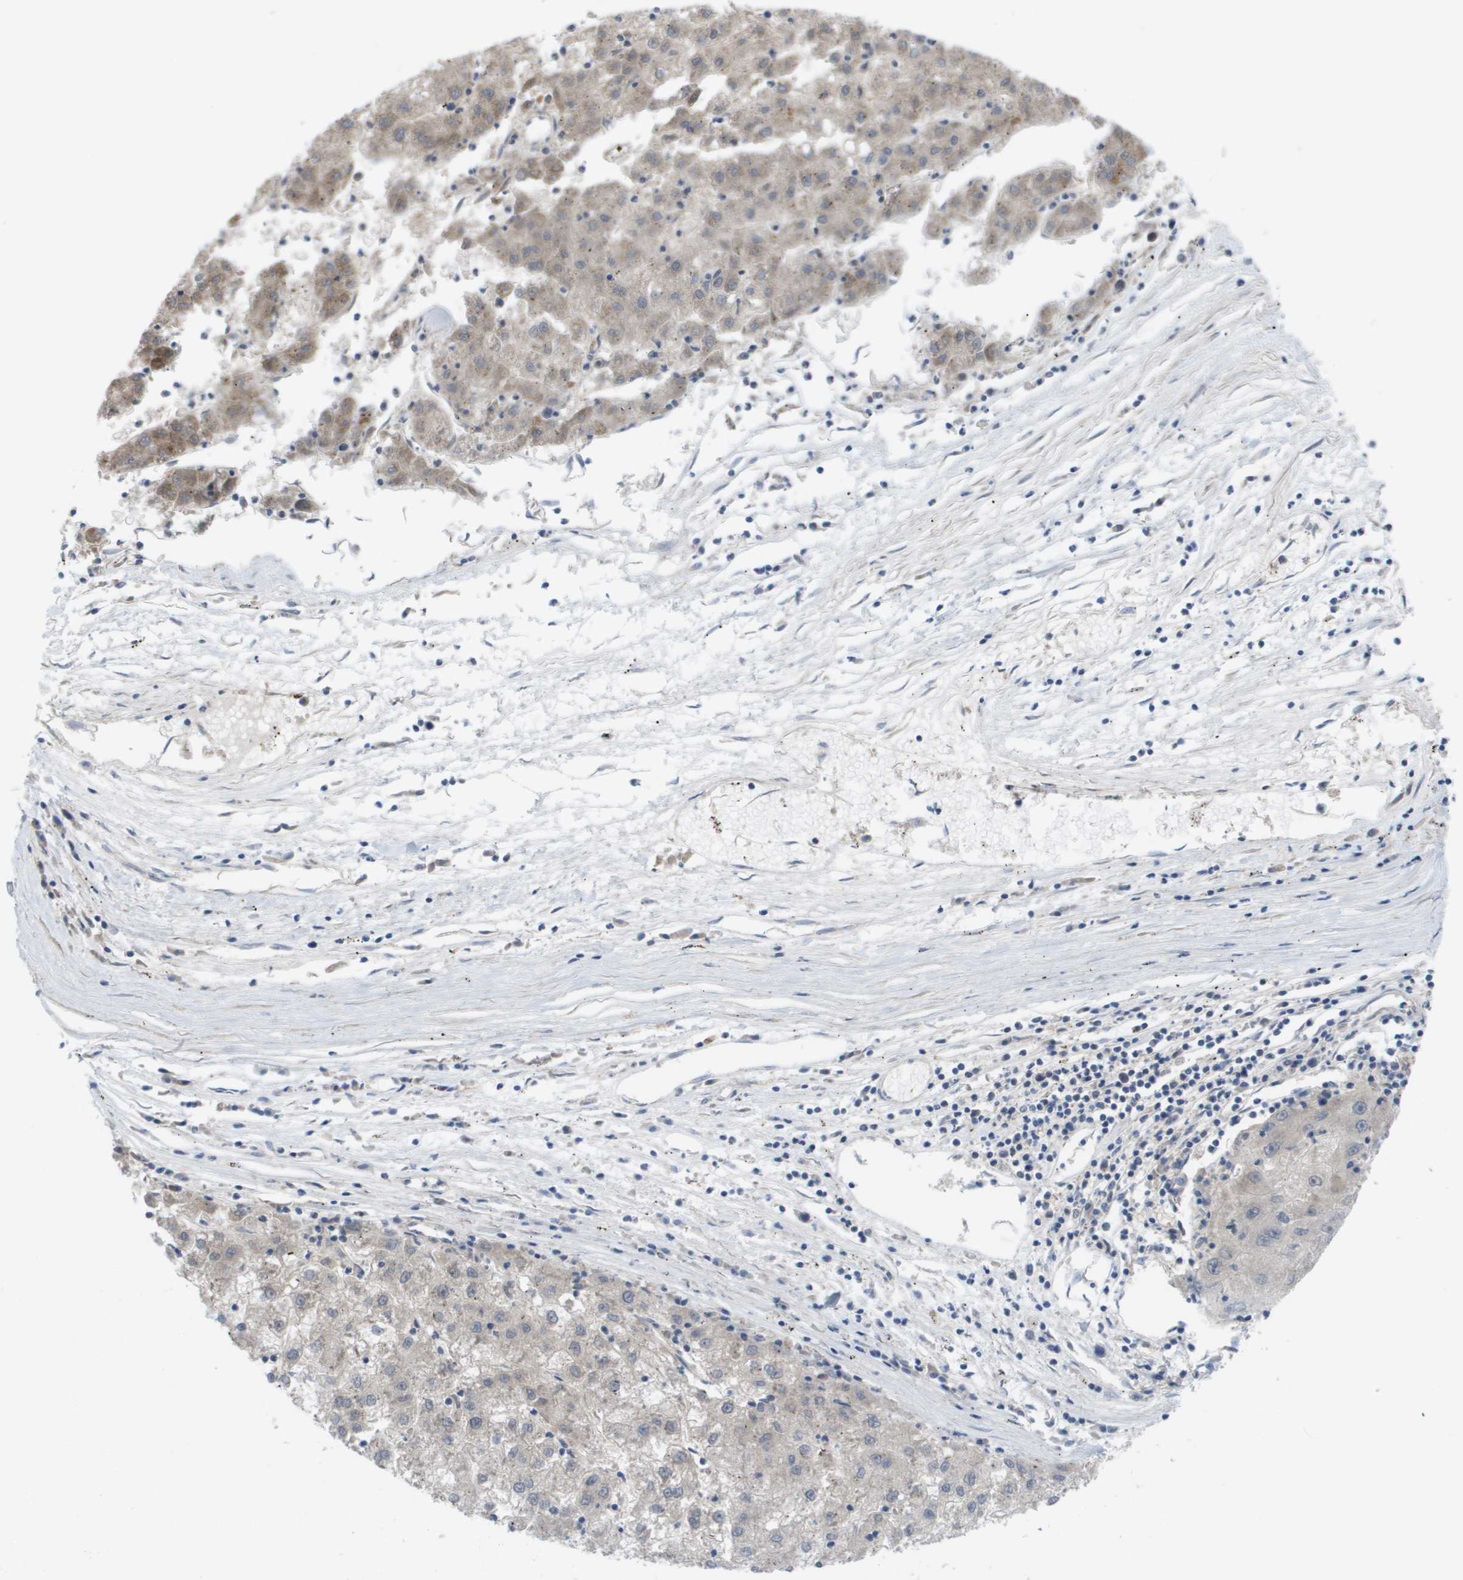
{"staining": {"intensity": "weak", "quantity": "<25%", "location": "cytoplasmic/membranous"}, "tissue": "liver cancer", "cell_type": "Tumor cells", "image_type": "cancer", "snomed": [{"axis": "morphology", "description": "Carcinoma, Hepatocellular, NOS"}, {"axis": "topography", "description": "Liver"}], "caption": "A histopathology image of liver cancer stained for a protein displays no brown staining in tumor cells.", "gene": "CTPS2", "patient": {"sex": "male", "age": 72}}